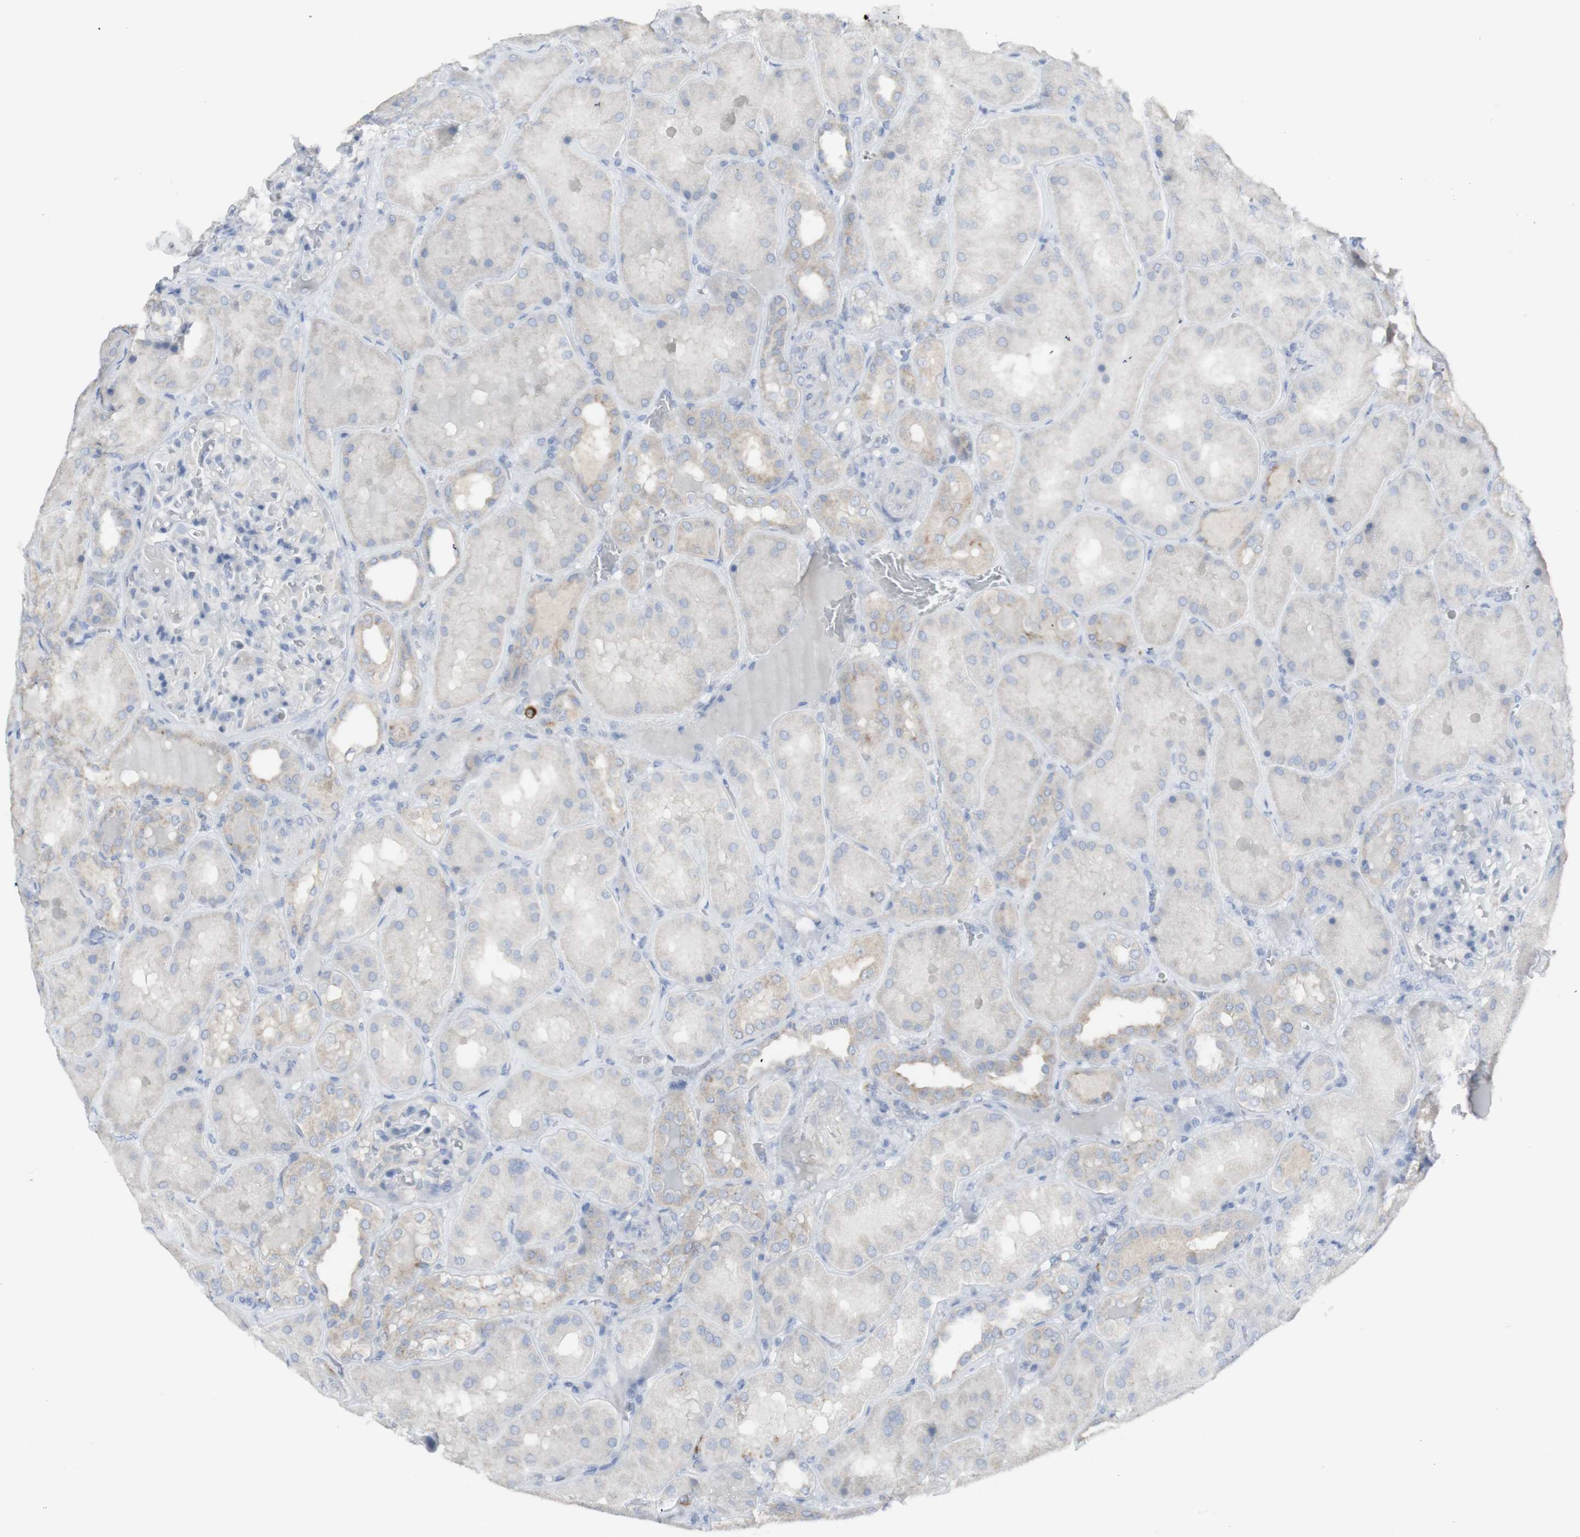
{"staining": {"intensity": "negative", "quantity": "none", "location": "none"}, "tissue": "kidney", "cell_type": "Cells in glomeruli", "image_type": "normal", "snomed": [{"axis": "morphology", "description": "Normal tissue, NOS"}, {"axis": "topography", "description": "Kidney"}], "caption": "DAB immunohistochemical staining of unremarkable kidney shows no significant staining in cells in glomeruli. (DAB IHC visualized using brightfield microscopy, high magnification).", "gene": "CD207", "patient": {"sex": "female", "age": 56}}